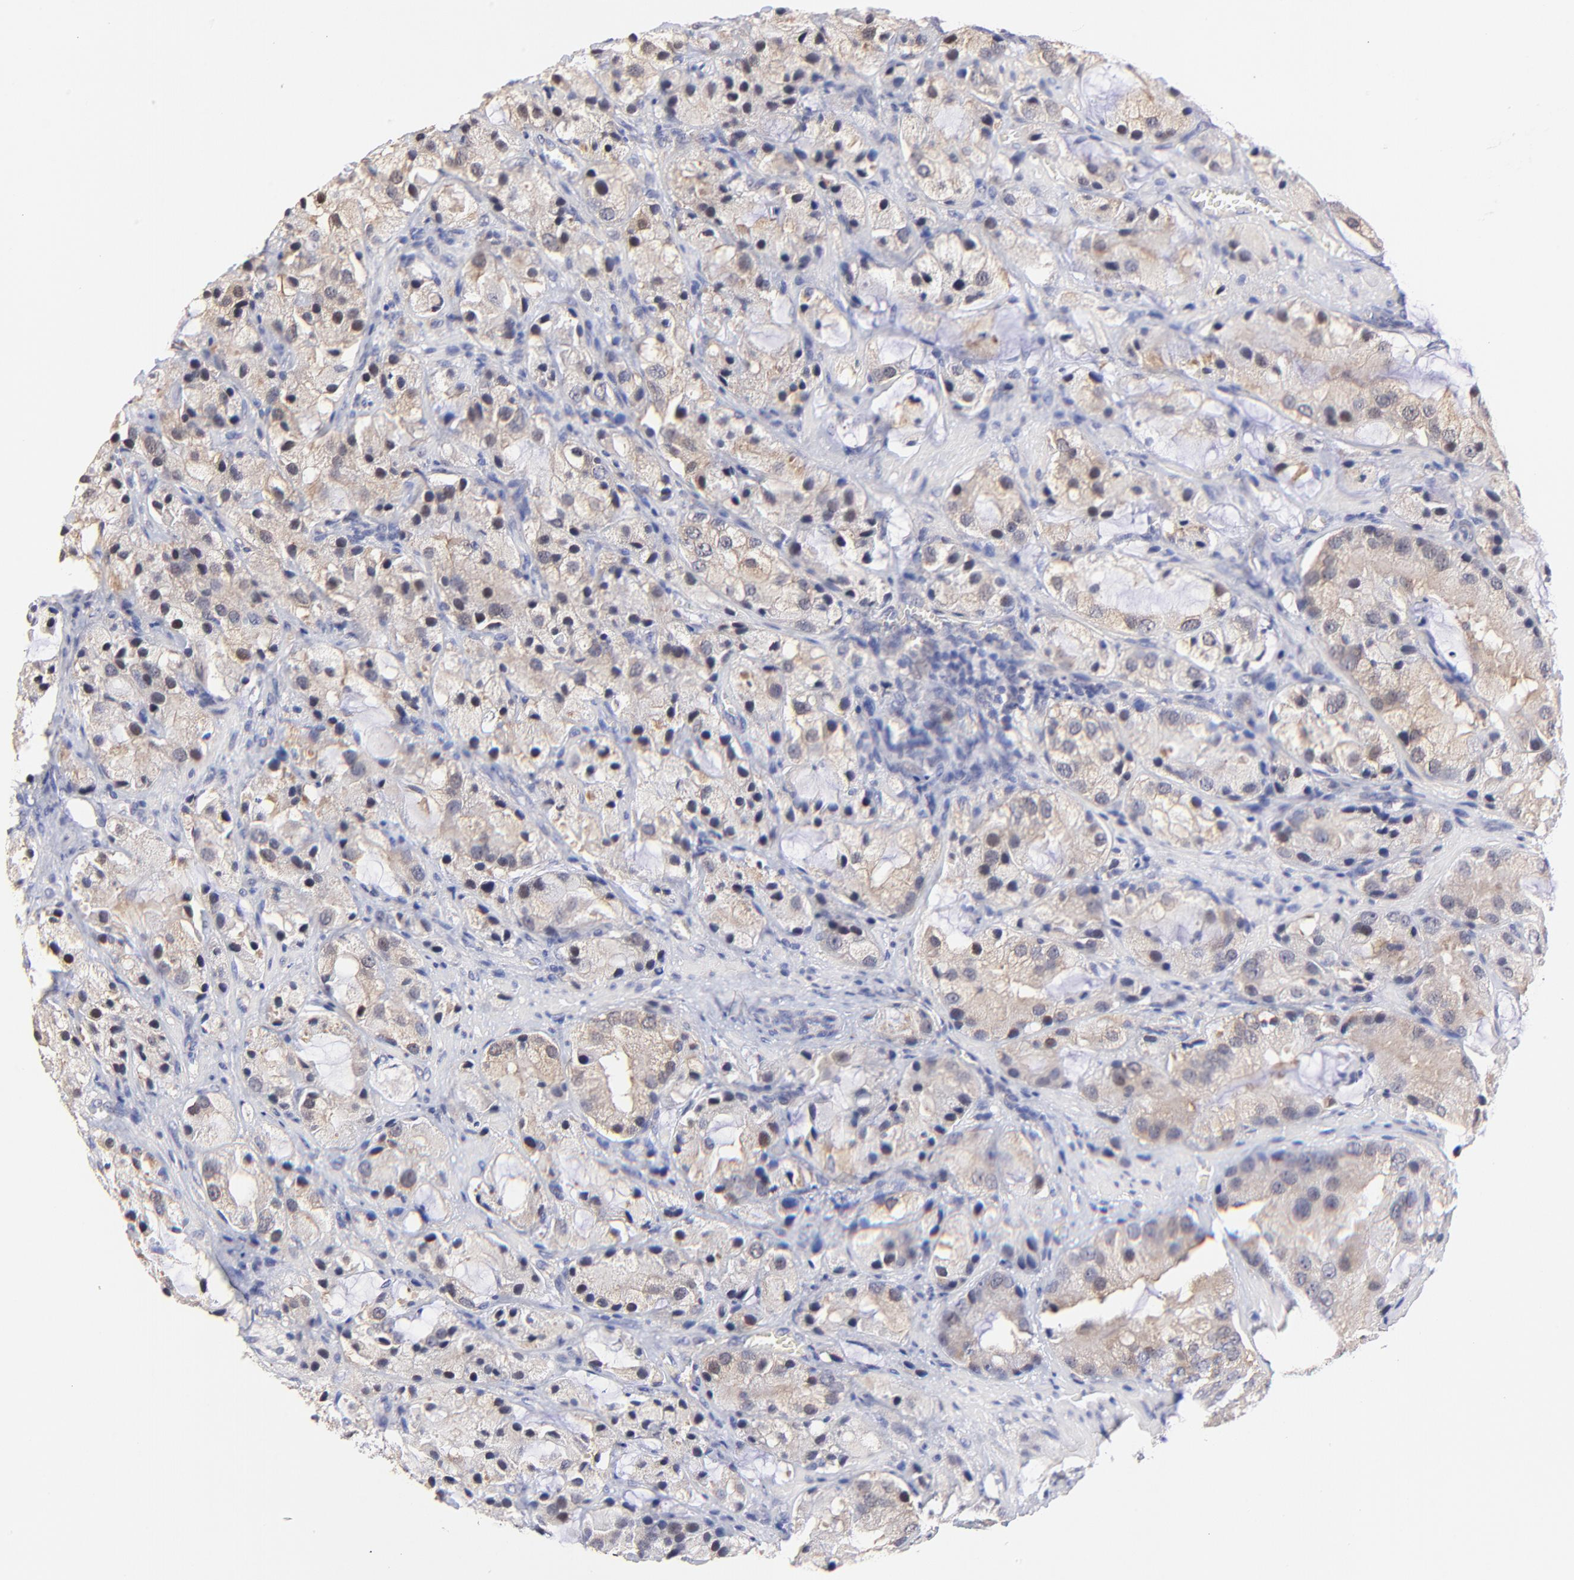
{"staining": {"intensity": "weak", "quantity": ">75%", "location": "cytoplasmic/membranous"}, "tissue": "prostate cancer", "cell_type": "Tumor cells", "image_type": "cancer", "snomed": [{"axis": "morphology", "description": "Adenocarcinoma, High grade"}, {"axis": "topography", "description": "Prostate"}], "caption": "Prostate cancer (adenocarcinoma (high-grade)) stained for a protein displays weak cytoplasmic/membranous positivity in tumor cells. (DAB (3,3'-diaminobenzidine) = brown stain, brightfield microscopy at high magnification).", "gene": "ZNF155", "patient": {"sex": "male", "age": 70}}